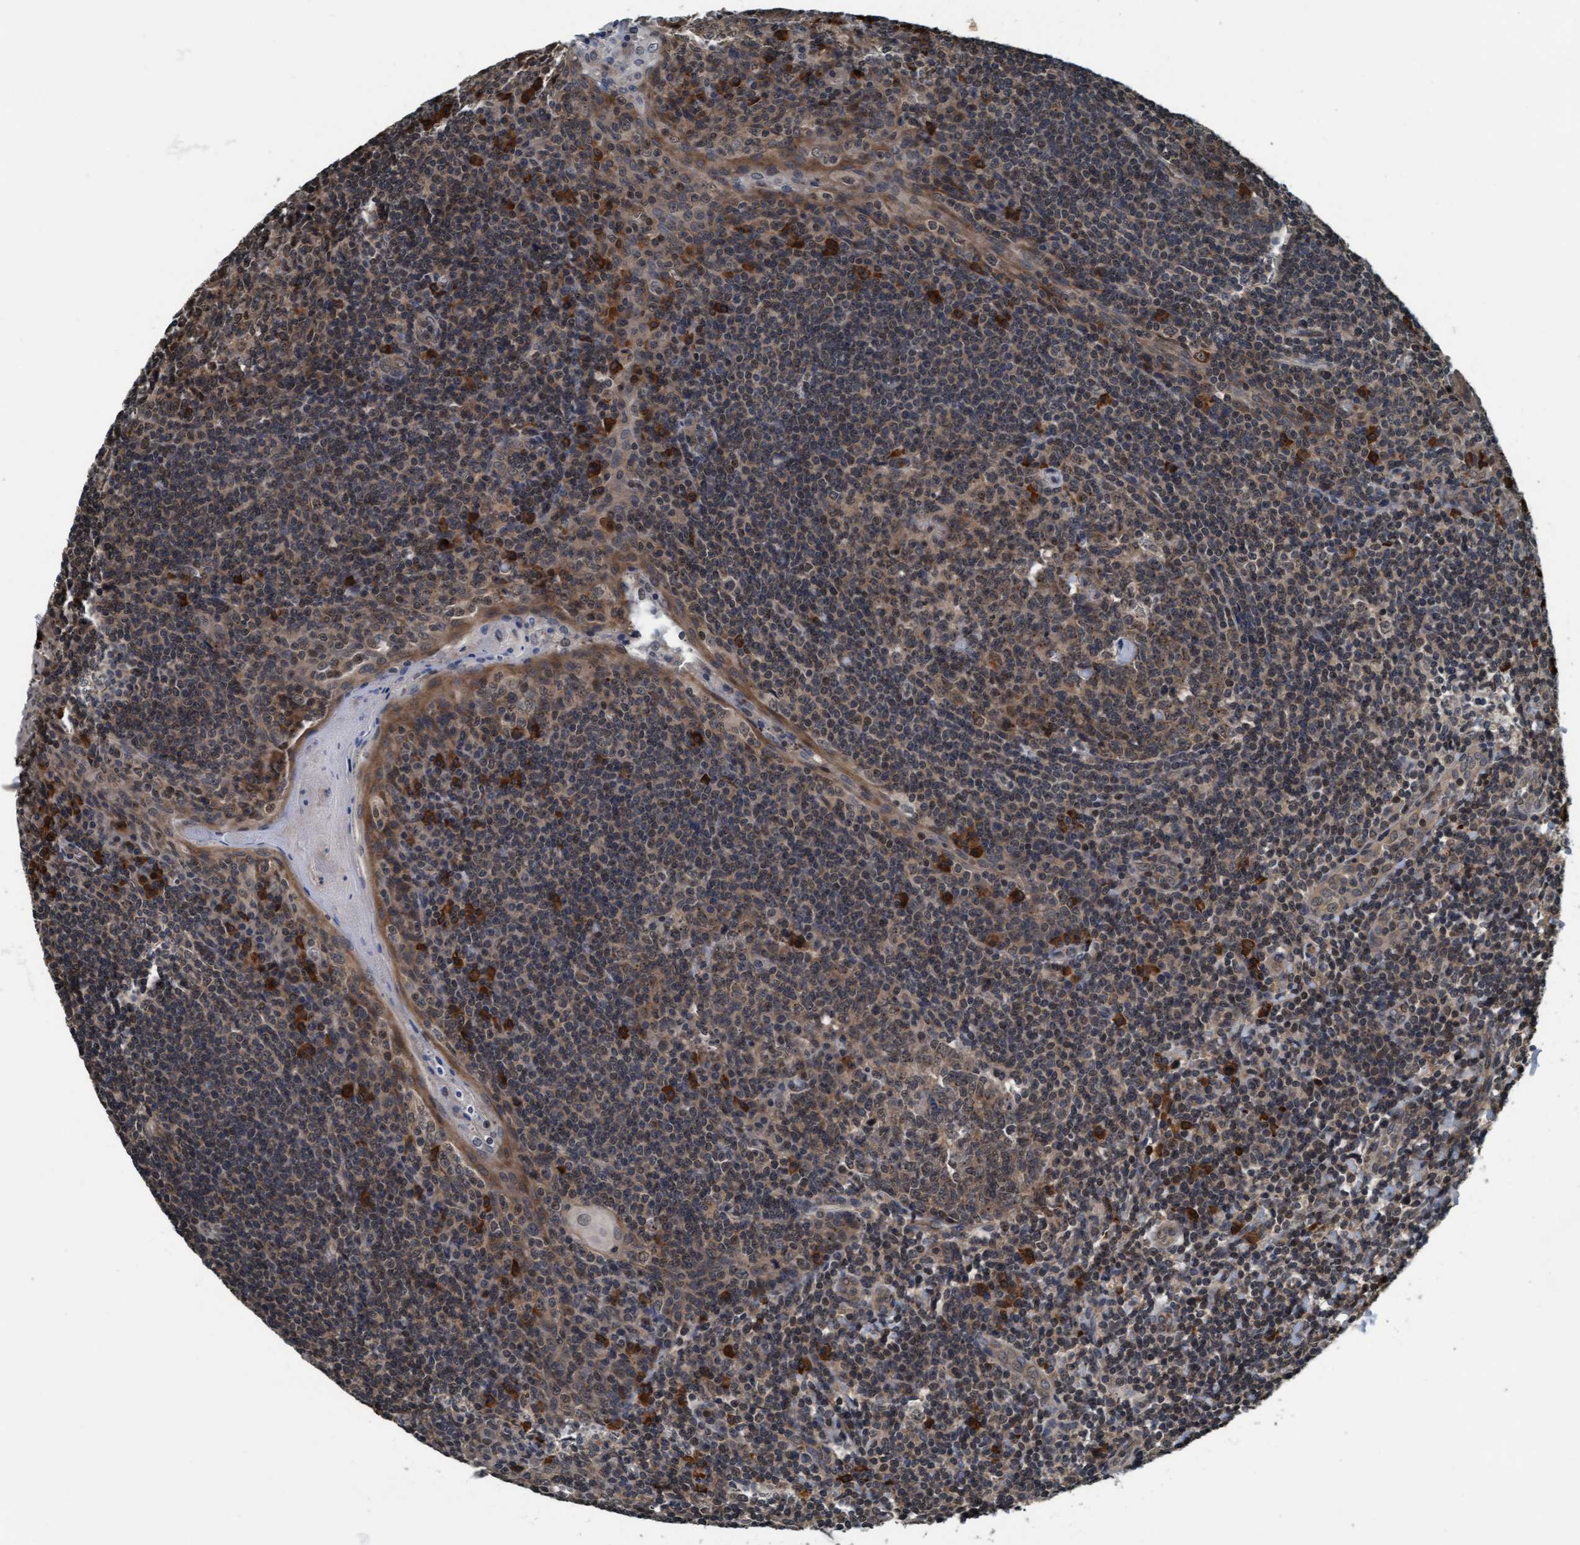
{"staining": {"intensity": "weak", "quantity": ">75%", "location": "cytoplasmic/membranous,nuclear"}, "tissue": "tonsil", "cell_type": "Germinal center cells", "image_type": "normal", "snomed": [{"axis": "morphology", "description": "Normal tissue, NOS"}, {"axis": "topography", "description": "Tonsil"}], "caption": "Immunohistochemical staining of unremarkable tonsil reveals >75% levels of weak cytoplasmic/membranous,nuclear protein positivity in approximately >75% of germinal center cells.", "gene": "WASF1", "patient": {"sex": "male", "age": 31}}